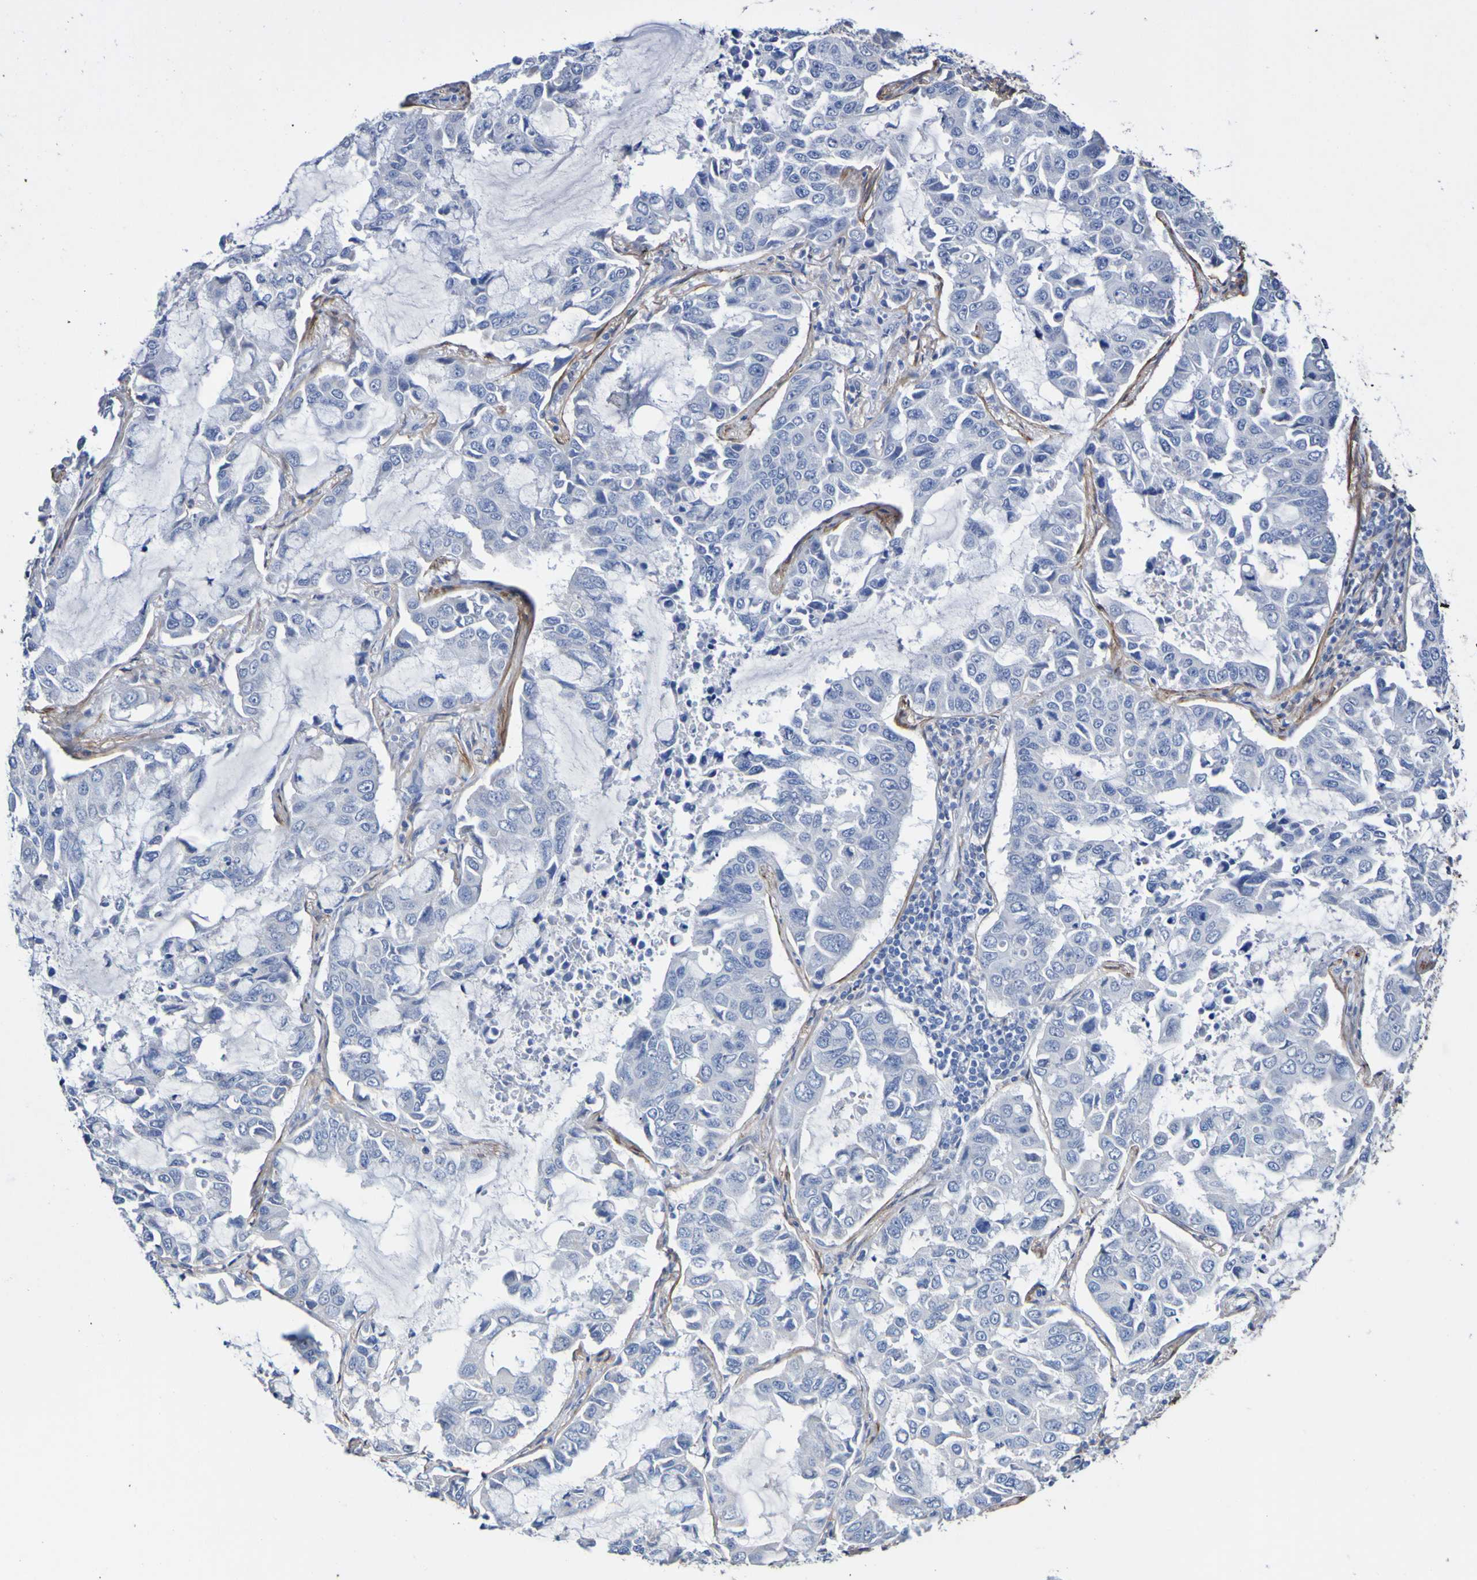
{"staining": {"intensity": "negative", "quantity": "none", "location": "none"}, "tissue": "lung cancer", "cell_type": "Tumor cells", "image_type": "cancer", "snomed": [{"axis": "morphology", "description": "Adenocarcinoma, NOS"}, {"axis": "topography", "description": "Lung"}], "caption": "A high-resolution histopathology image shows IHC staining of lung cancer (adenocarcinoma), which reveals no significant expression in tumor cells.", "gene": "SGCB", "patient": {"sex": "male", "age": 64}}